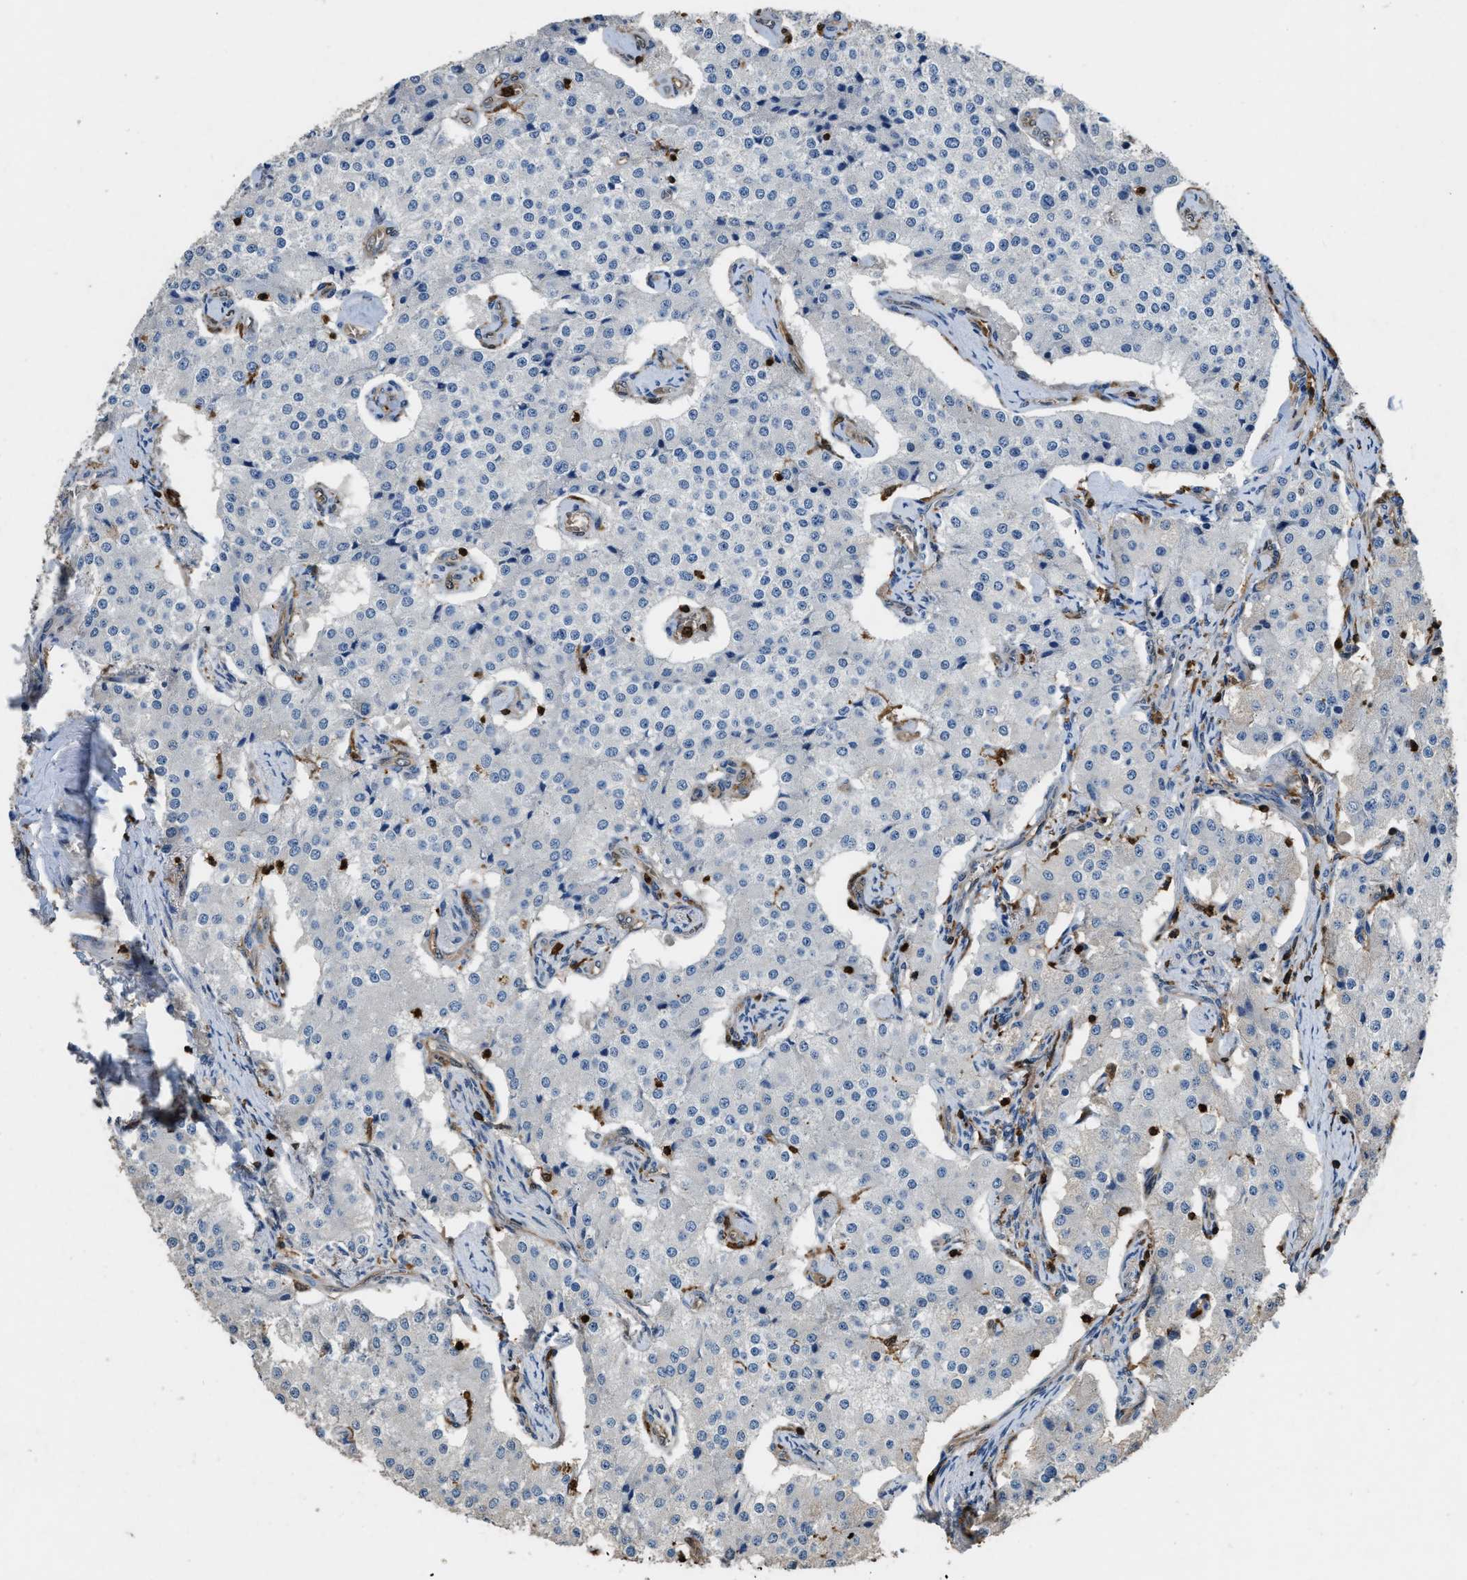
{"staining": {"intensity": "negative", "quantity": "none", "location": "none"}, "tissue": "carcinoid", "cell_type": "Tumor cells", "image_type": "cancer", "snomed": [{"axis": "morphology", "description": "Carcinoid, malignant, NOS"}, {"axis": "topography", "description": "Colon"}], "caption": "Tumor cells show no significant protein expression in malignant carcinoid.", "gene": "ARHGDIB", "patient": {"sex": "female", "age": 52}}